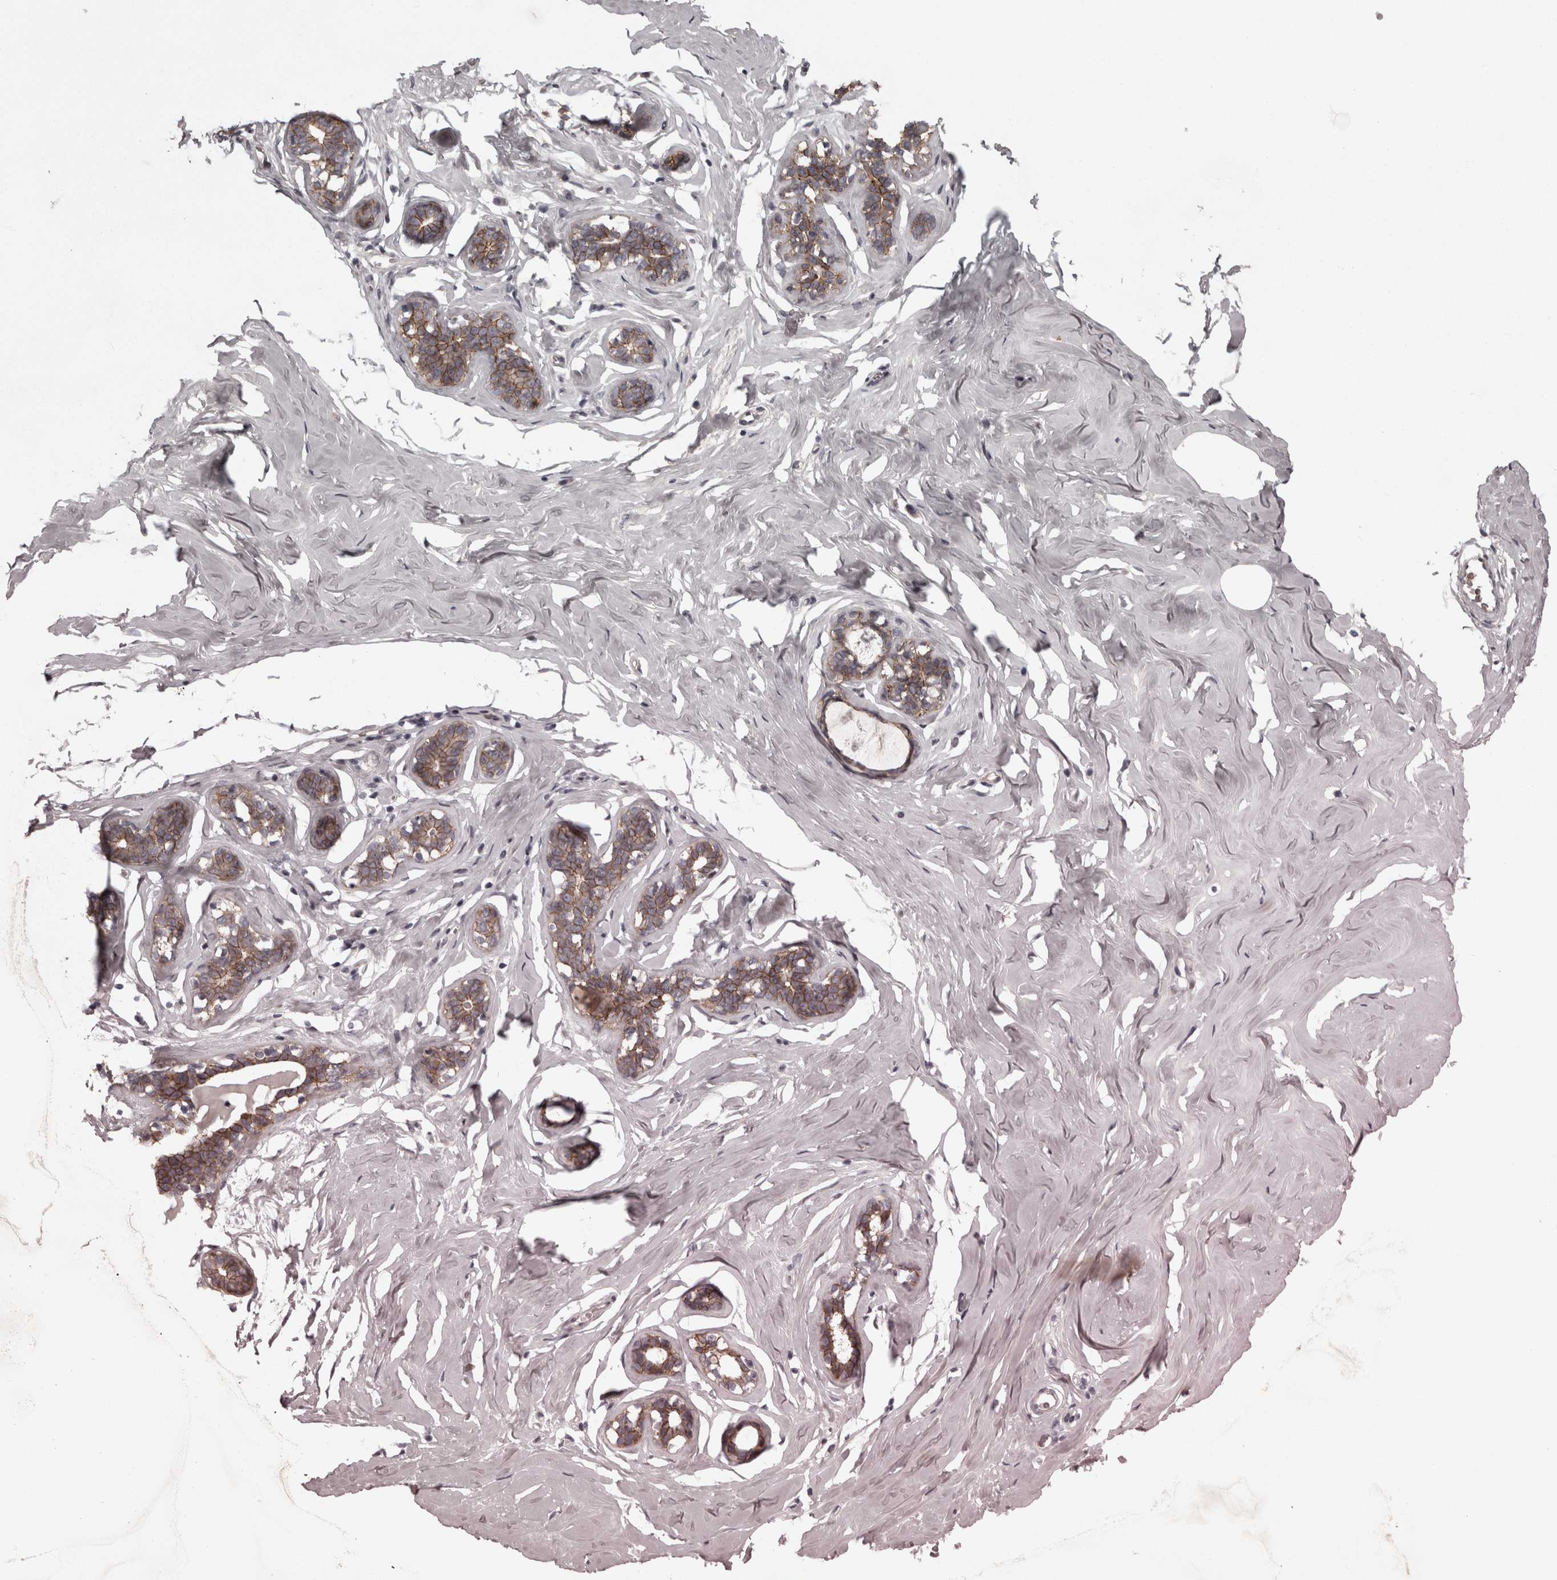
{"staining": {"intensity": "weak", "quantity": ">75%", "location": "cytoplasmic/membranous"}, "tissue": "soft tissue", "cell_type": "Fibroblasts", "image_type": "normal", "snomed": [{"axis": "morphology", "description": "Normal tissue, NOS"}, {"axis": "morphology", "description": "Fibrosis, NOS"}, {"axis": "topography", "description": "Breast"}, {"axis": "topography", "description": "Adipose tissue"}], "caption": "The histopathology image exhibits a brown stain indicating the presence of a protein in the cytoplasmic/membranous of fibroblasts in soft tissue. (Brightfield microscopy of DAB IHC at high magnification).", "gene": "PCDH17", "patient": {"sex": "female", "age": 39}}